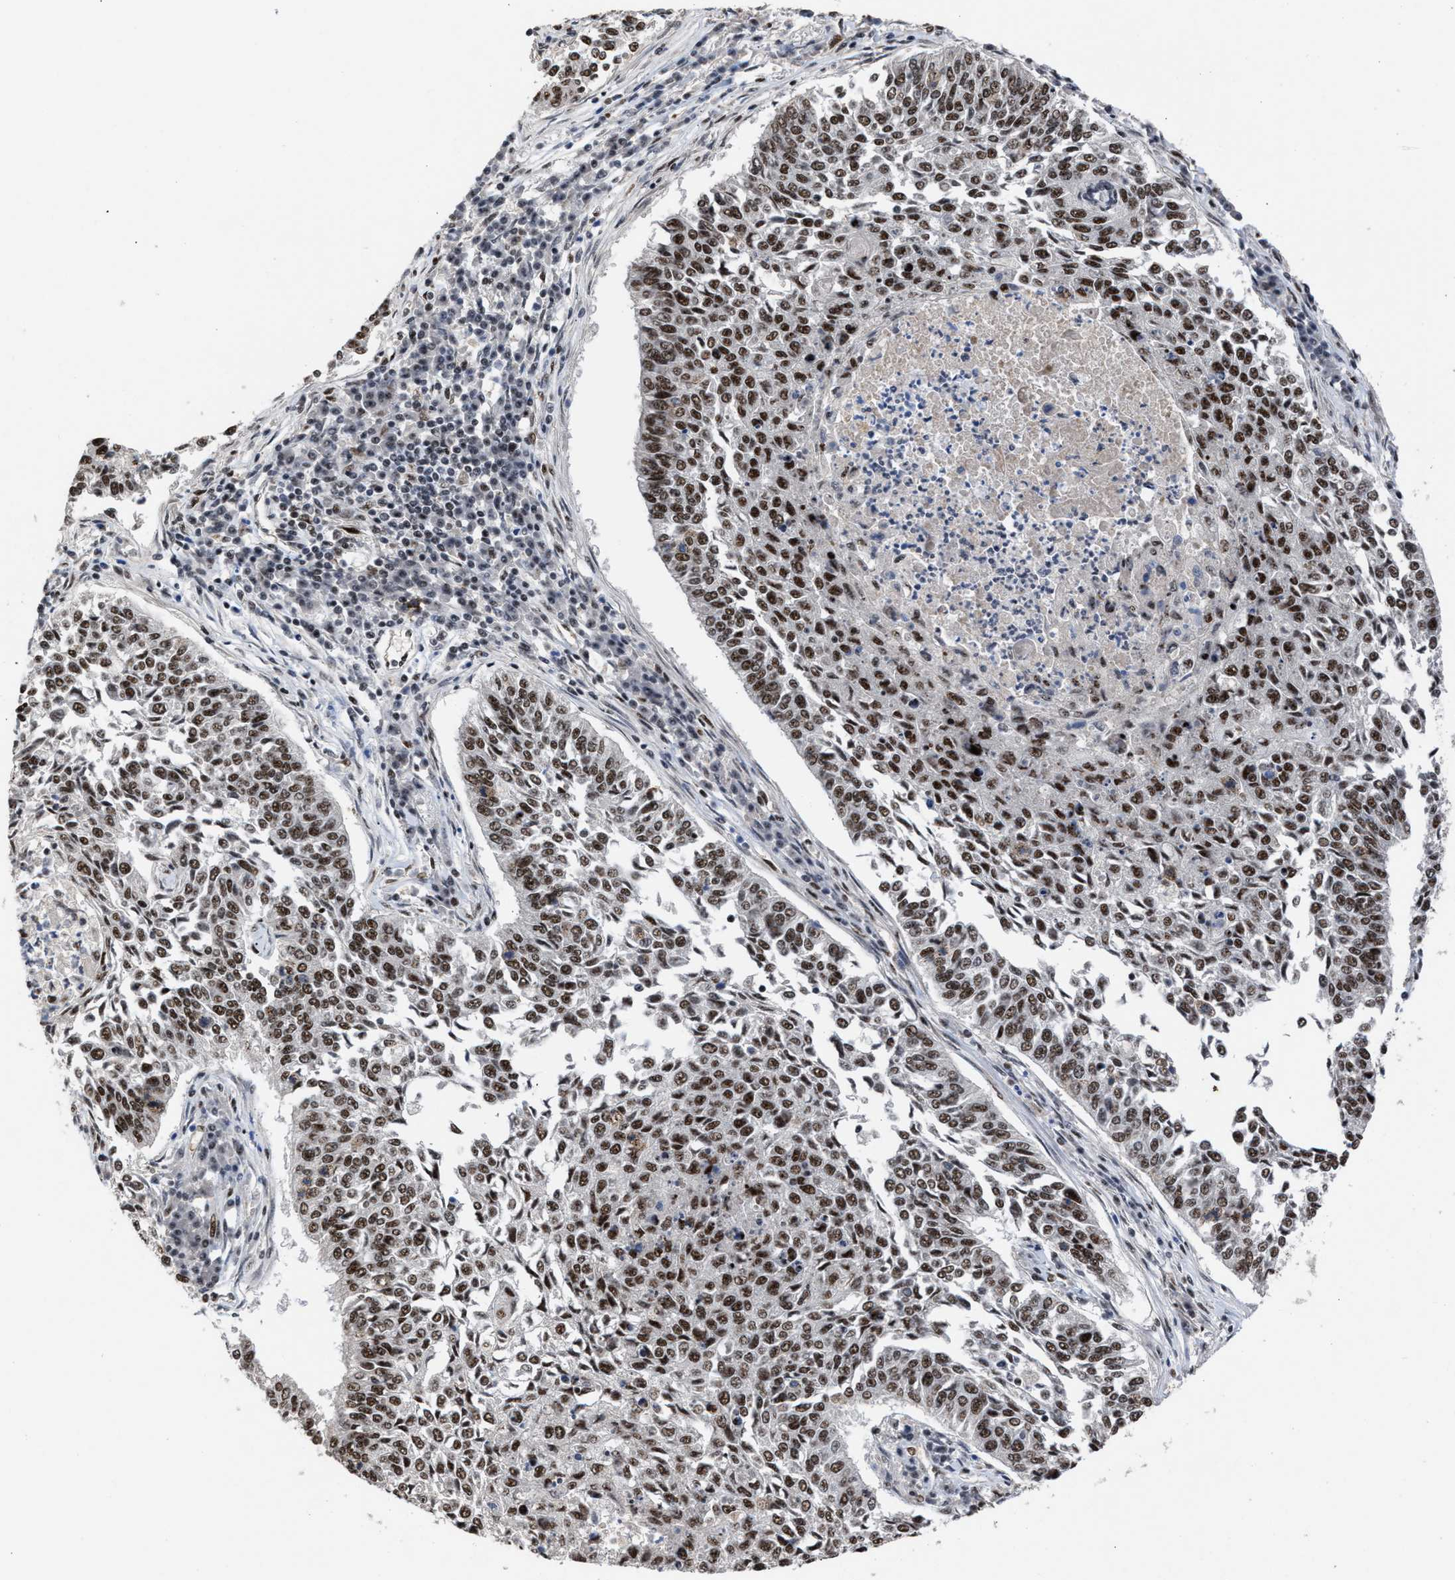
{"staining": {"intensity": "strong", "quantity": ">75%", "location": "nuclear"}, "tissue": "lung cancer", "cell_type": "Tumor cells", "image_type": "cancer", "snomed": [{"axis": "morphology", "description": "Normal tissue, NOS"}, {"axis": "morphology", "description": "Squamous cell carcinoma, NOS"}, {"axis": "topography", "description": "Cartilage tissue"}, {"axis": "topography", "description": "Bronchus"}, {"axis": "topography", "description": "Lung"}], "caption": "Immunohistochemistry of human lung squamous cell carcinoma demonstrates high levels of strong nuclear expression in approximately >75% of tumor cells. The staining was performed using DAB to visualize the protein expression in brown, while the nuclei were stained in blue with hematoxylin (Magnification: 20x).", "gene": "EIF4A3", "patient": {"sex": "female", "age": 49}}